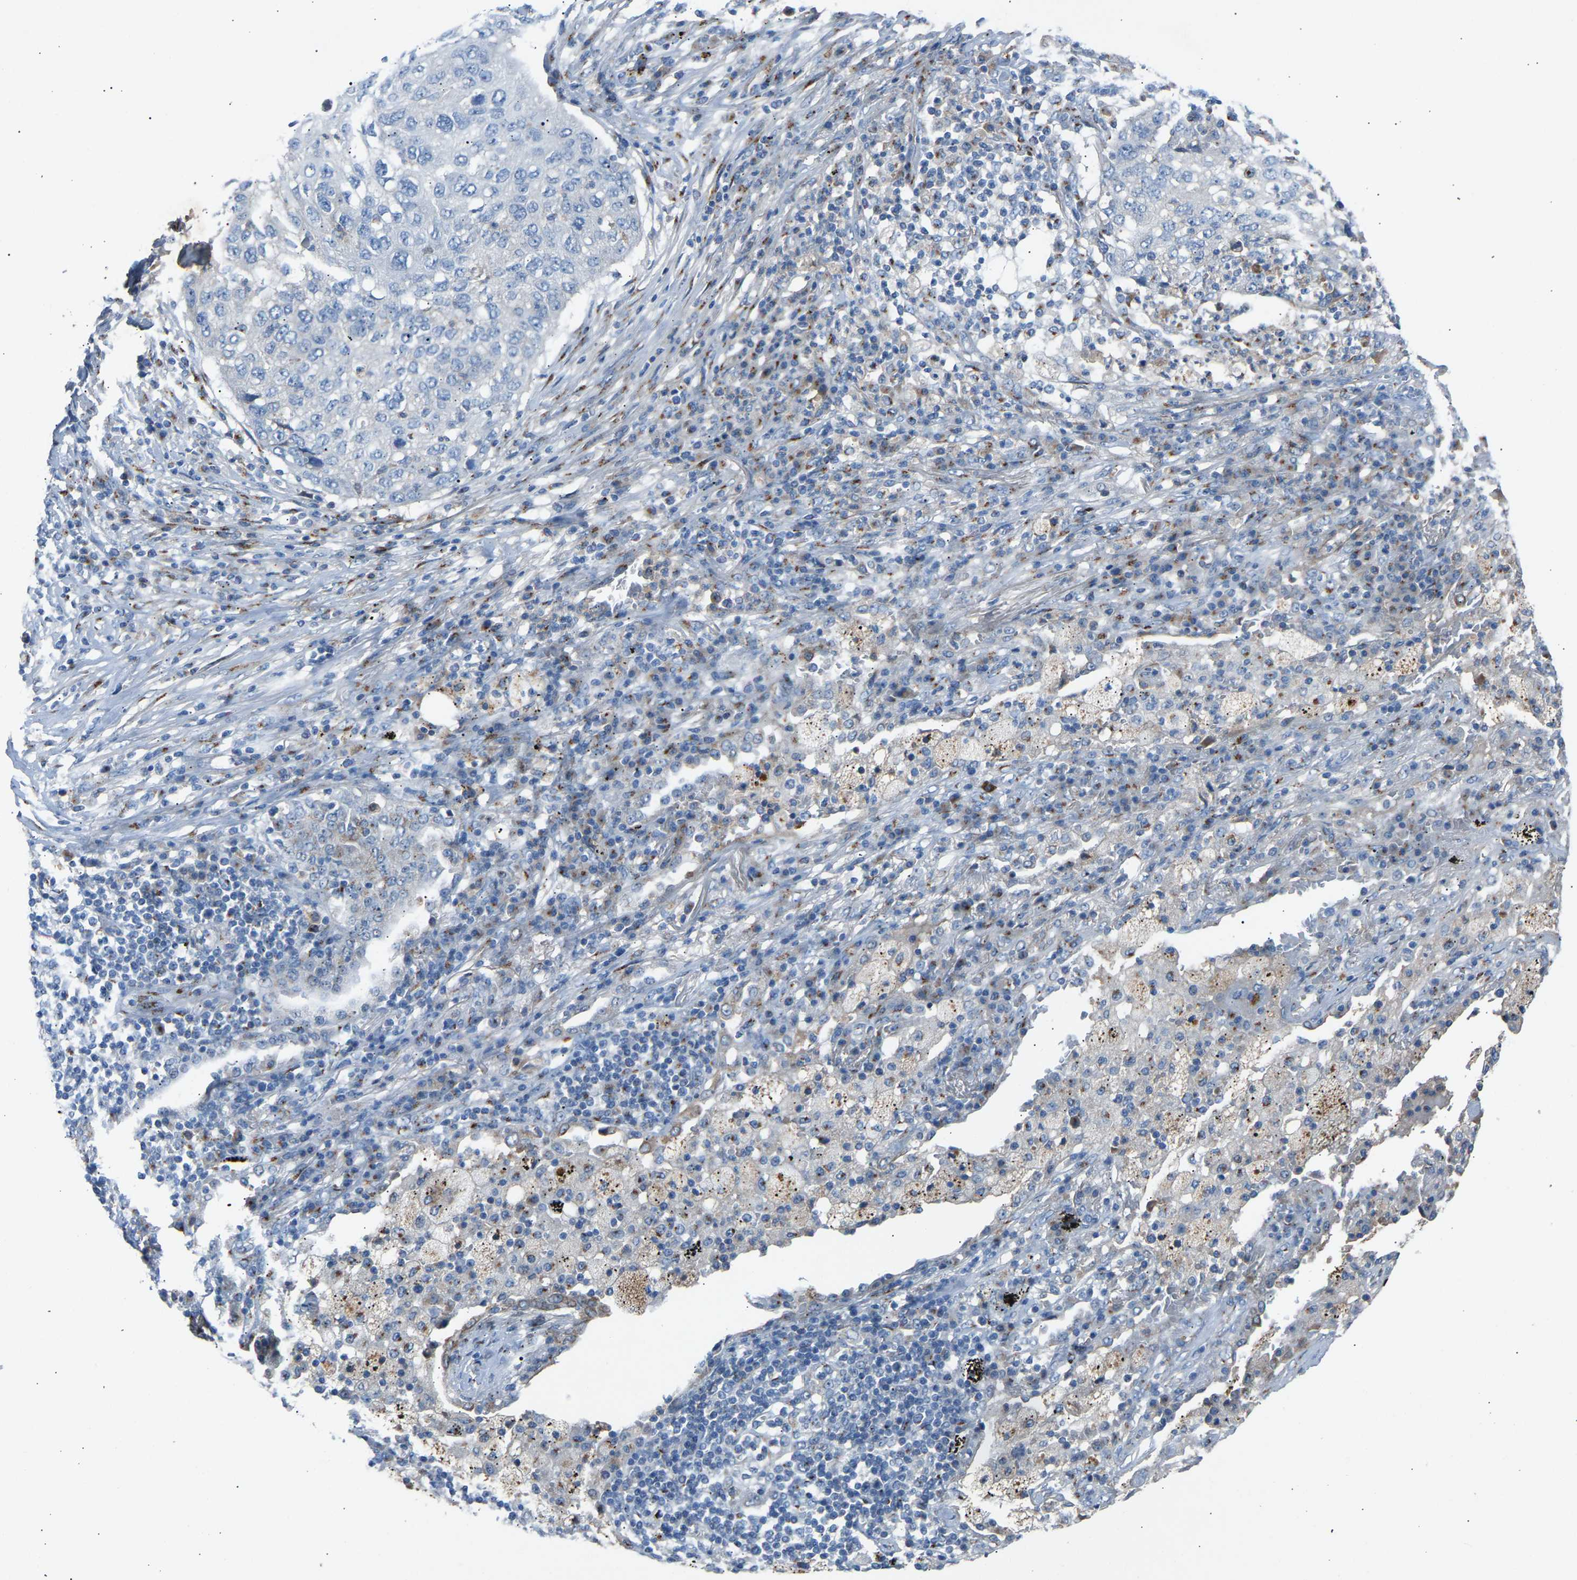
{"staining": {"intensity": "negative", "quantity": "none", "location": "none"}, "tissue": "lung cancer", "cell_type": "Tumor cells", "image_type": "cancer", "snomed": [{"axis": "morphology", "description": "Squamous cell carcinoma, NOS"}, {"axis": "topography", "description": "Lung"}], "caption": "Lung cancer (squamous cell carcinoma) stained for a protein using immunohistochemistry (IHC) exhibits no staining tumor cells.", "gene": "CYREN", "patient": {"sex": "female", "age": 63}}